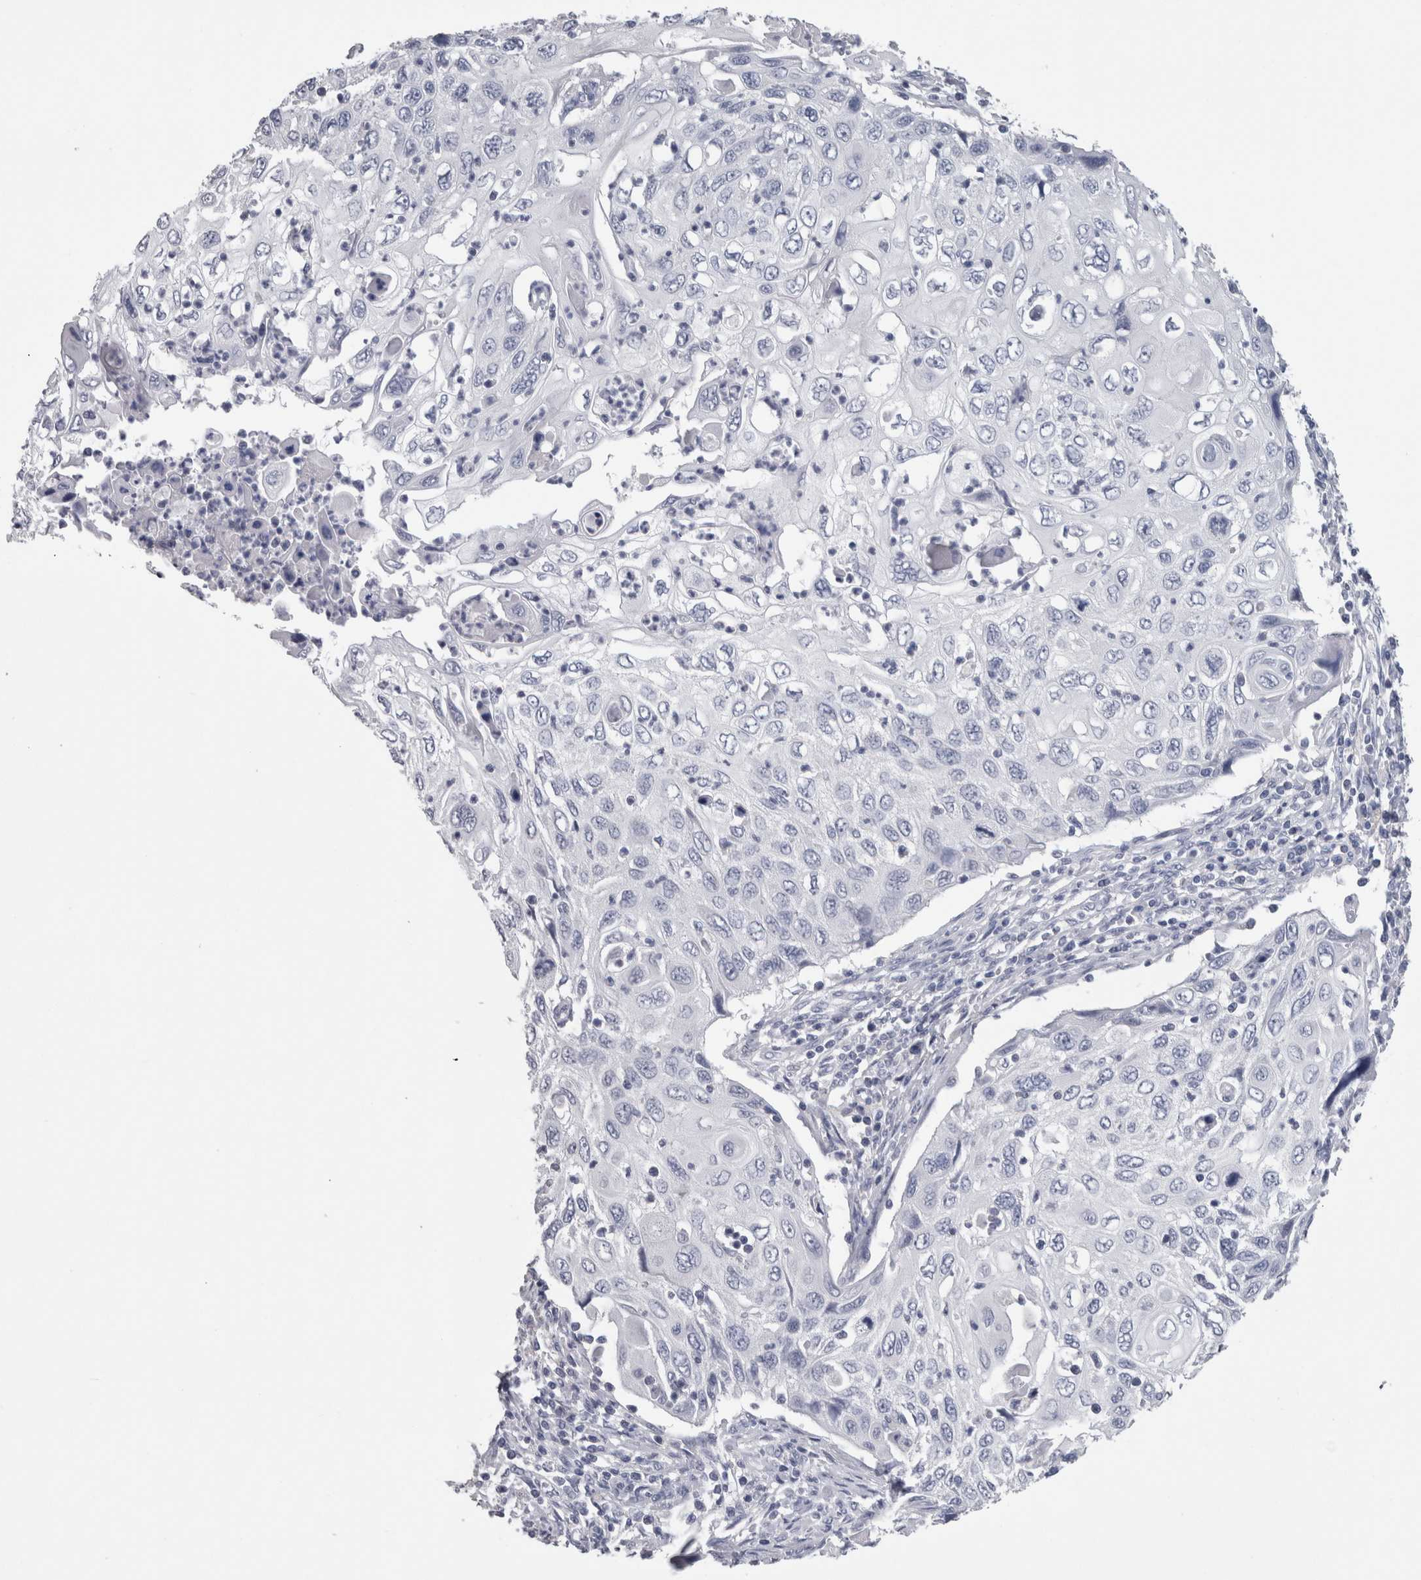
{"staining": {"intensity": "negative", "quantity": "none", "location": "none"}, "tissue": "cervical cancer", "cell_type": "Tumor cells", "image_type": "cancer", "snomed": [{"axis": "morphology", "description": "Squamous cell carcinoma, NOS"}, {"axis": "topography", "description": "Cervix"}], "caption": "The histopathology image exhibits no significant staining in tumor cells of cervical cancer.", "gene": "CA8", "patient": {"sex": "female", "age": 70}}